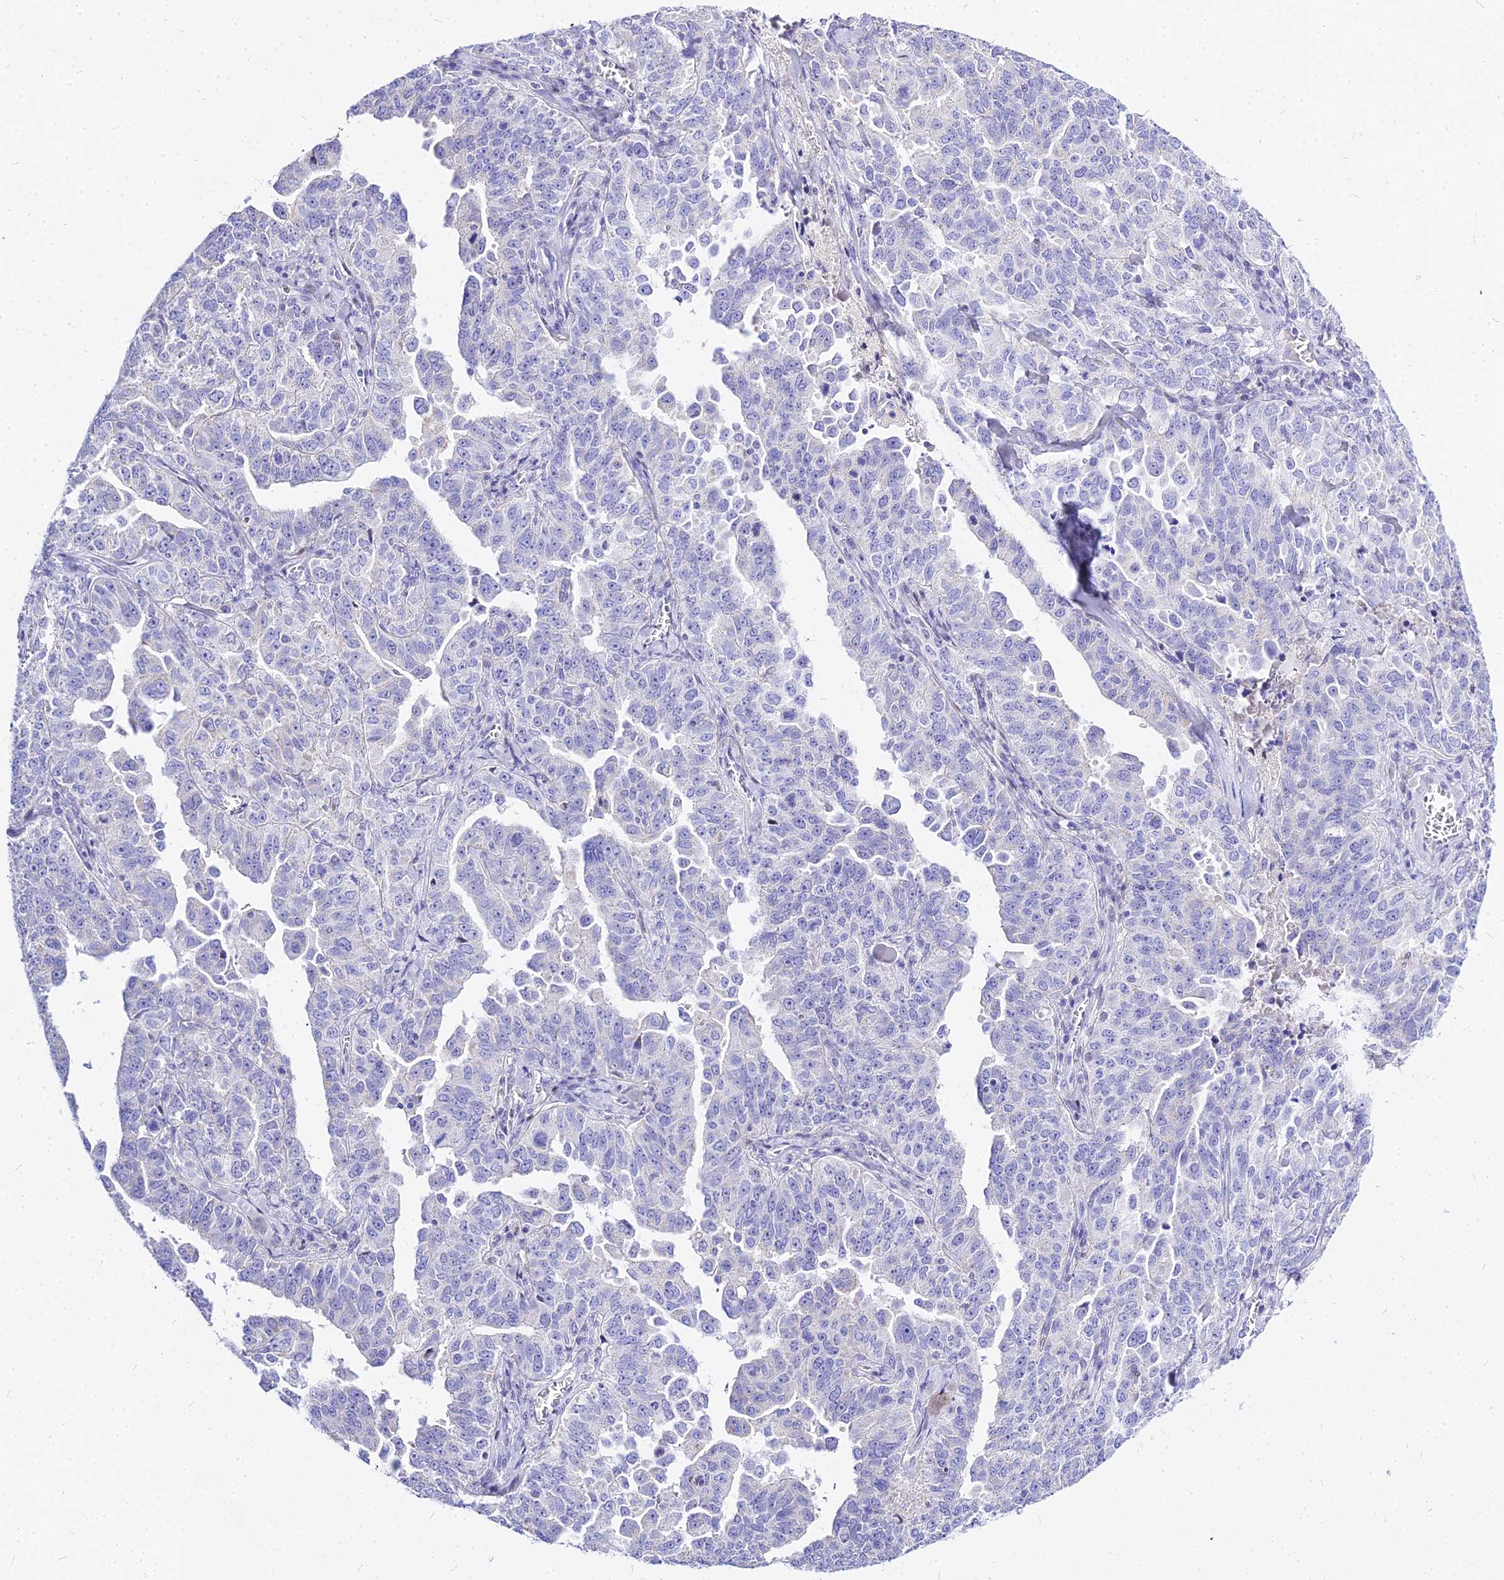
{"staining": {"intensity": "negative", "quantity": "none", "location": "none"}, "tissue": "ovarian cancer", "cell_type": "Tumor cells", "image_type": "cancer", "snomed": [{"axis": "morphology", "description": "Carcinoma, endometroid"}, {"axis": "topography", "description": "Ovary"}], "caption": "There is no significant staining in tumor cells of endometroid carcinoma (ovarian). The staining is performed using DAB (3,3'-diaminobenzidine) brown chromogen with nuclei counter-stained in using hematoxylin.", "gene": "CARD18", "patient": {"sex": "female", "age": 62}}